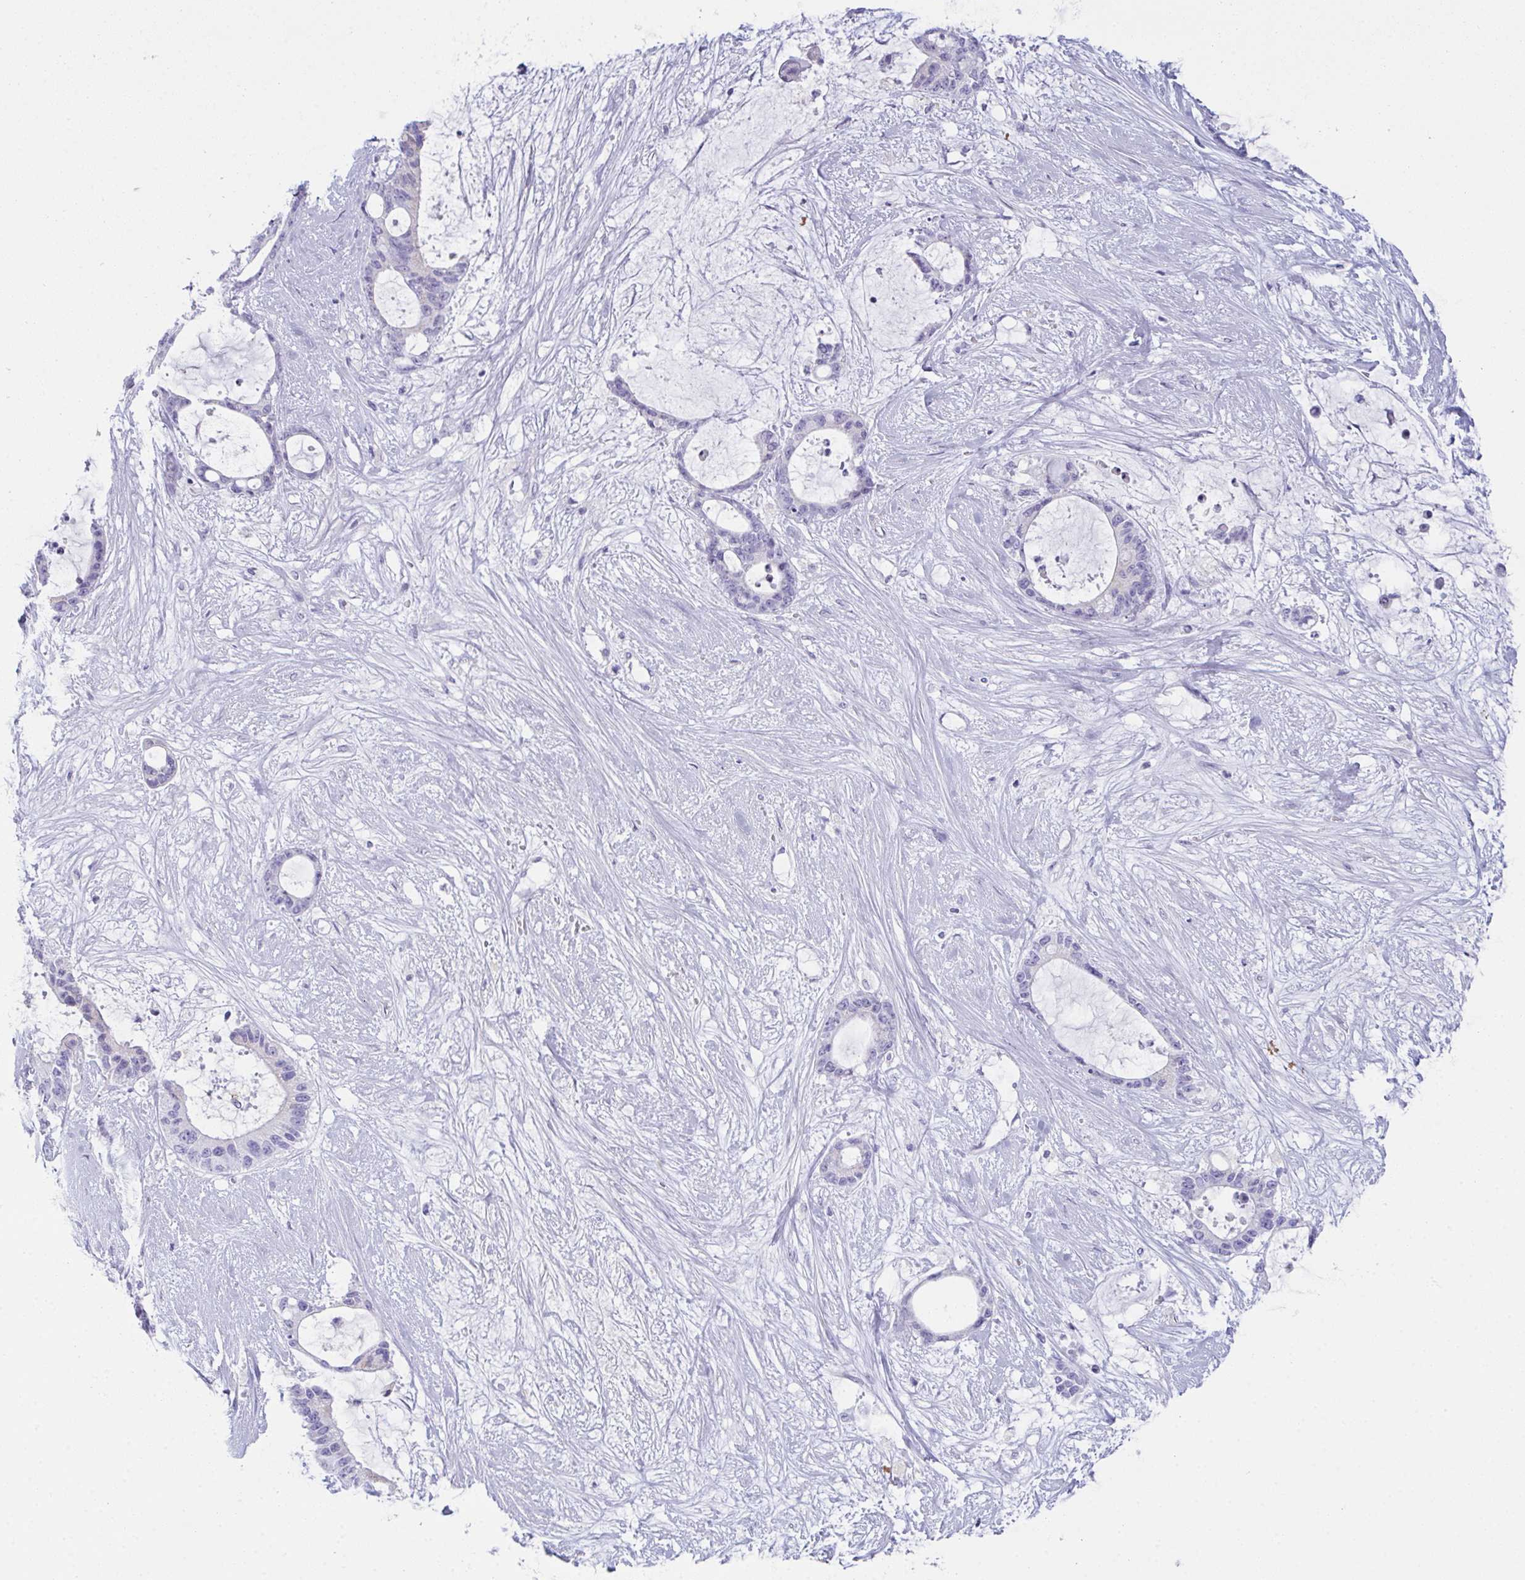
{"staining": {"intensity": "negative", "quantity": "none", "location": "none"}, "tissue": "liver cancer", "cell_type": "Tumor cells", "image_type": "cancer", "snomed": [{"axis": "morphology", "description": "Normal tissue, NOS"}, {"axis": "morphology", "description": "Cholangiocarcinoma"}, {"axis": "topography", "description": "Liver"}, {"axis": "topography", "description": "Peripheral nerve tissue"}], "caption": "An immunohistochemistry image of cholangiocarcinoma (liver) is shown. There is no staining in tumor cells of cholangiocarcinoma (liver).", "gene": "TEX19", "patient": {"sex": "female", "age": 73}}